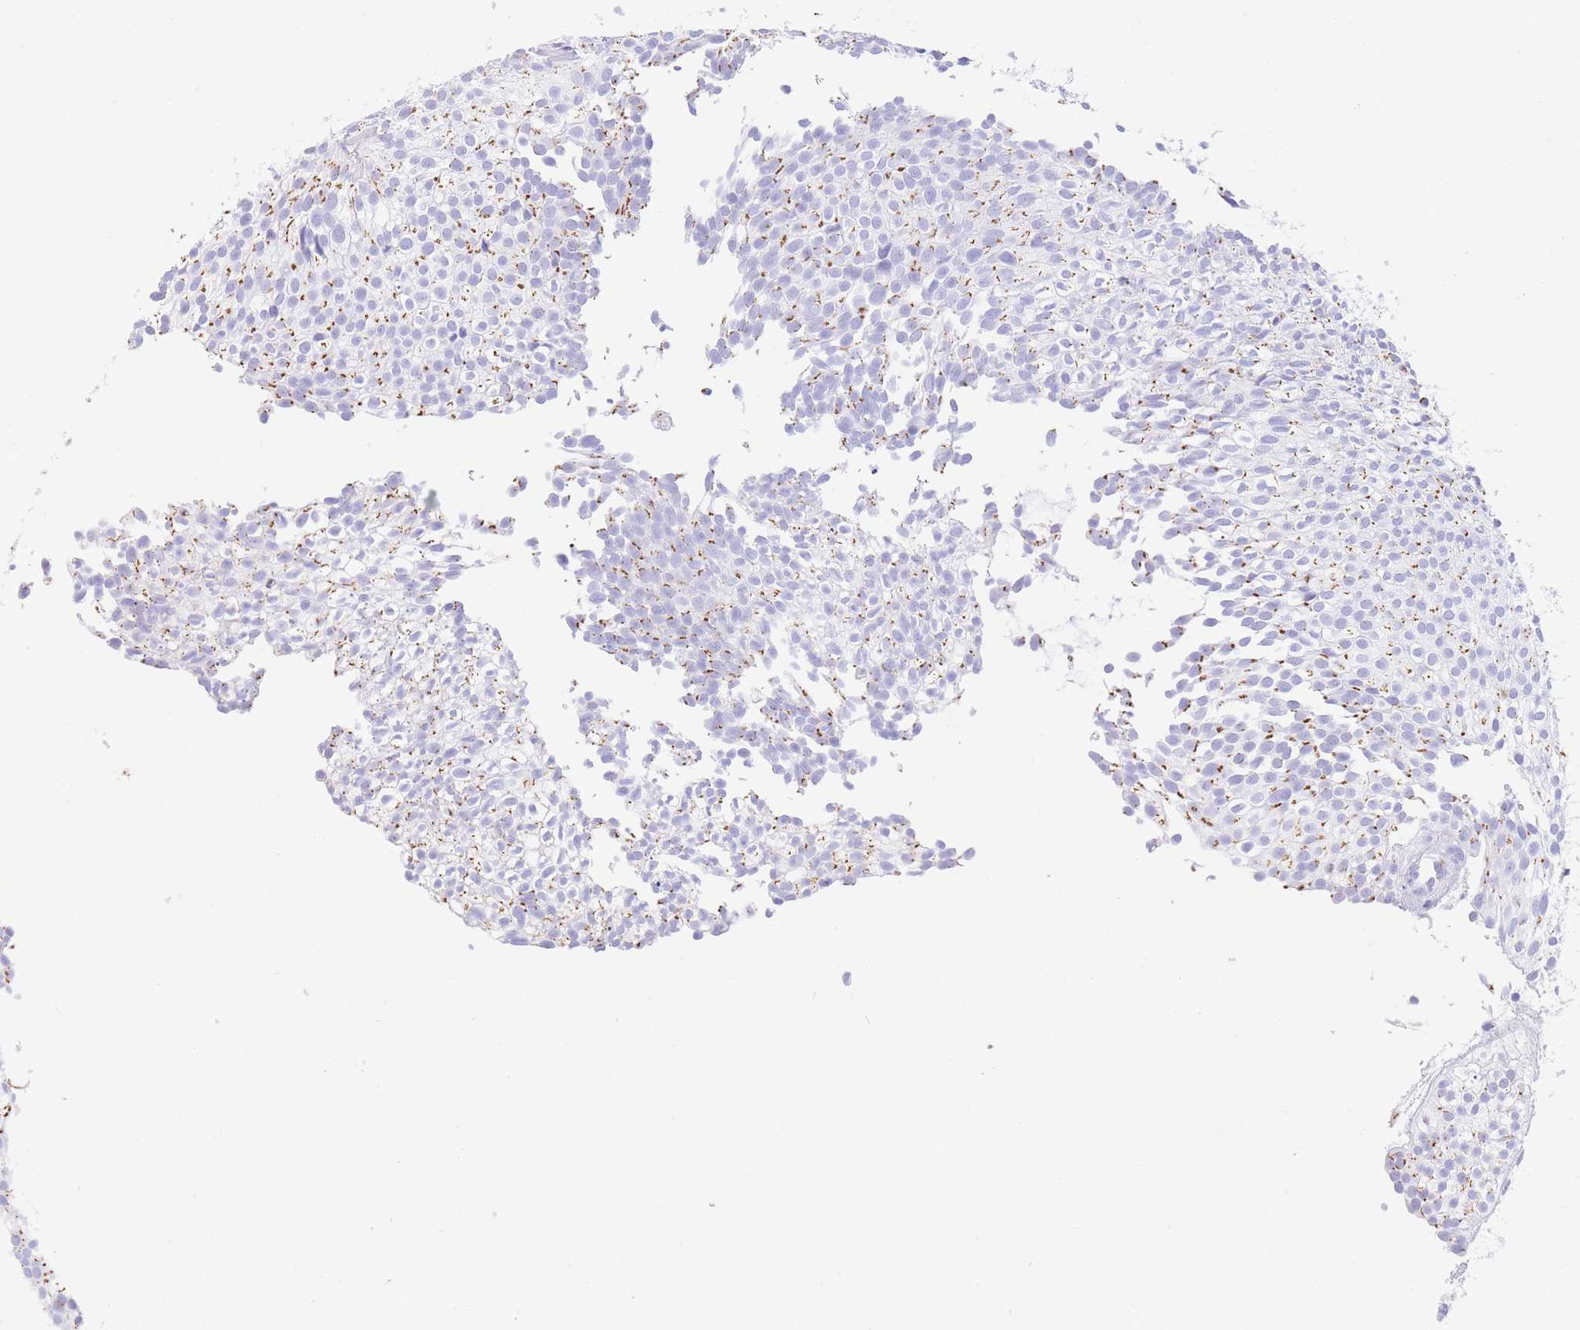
{"staining": {"intensity": "moderate", "quantity": "25%-75%", "location": "cytoplasmic/membranous"}, "tissue": "urothelial cancer", "cell_type": "Tumor cells", "image_type": "cancer", "snomed": [{"axis": "morphology", "description": "Urothelial carcinoma, Low grade"}, {"axis": "topography", "description": "Urinary bladder"}], "caption": "A micrograph showing moderate cytoplasmic/membranous staining in about 25%-75% of tumor cells in urothelial carcinoma (low-grade), as visualized by brown immunohistochemical staining.", "gene": "FAM3C", "patient": {"sex": "male", "age": 91}}